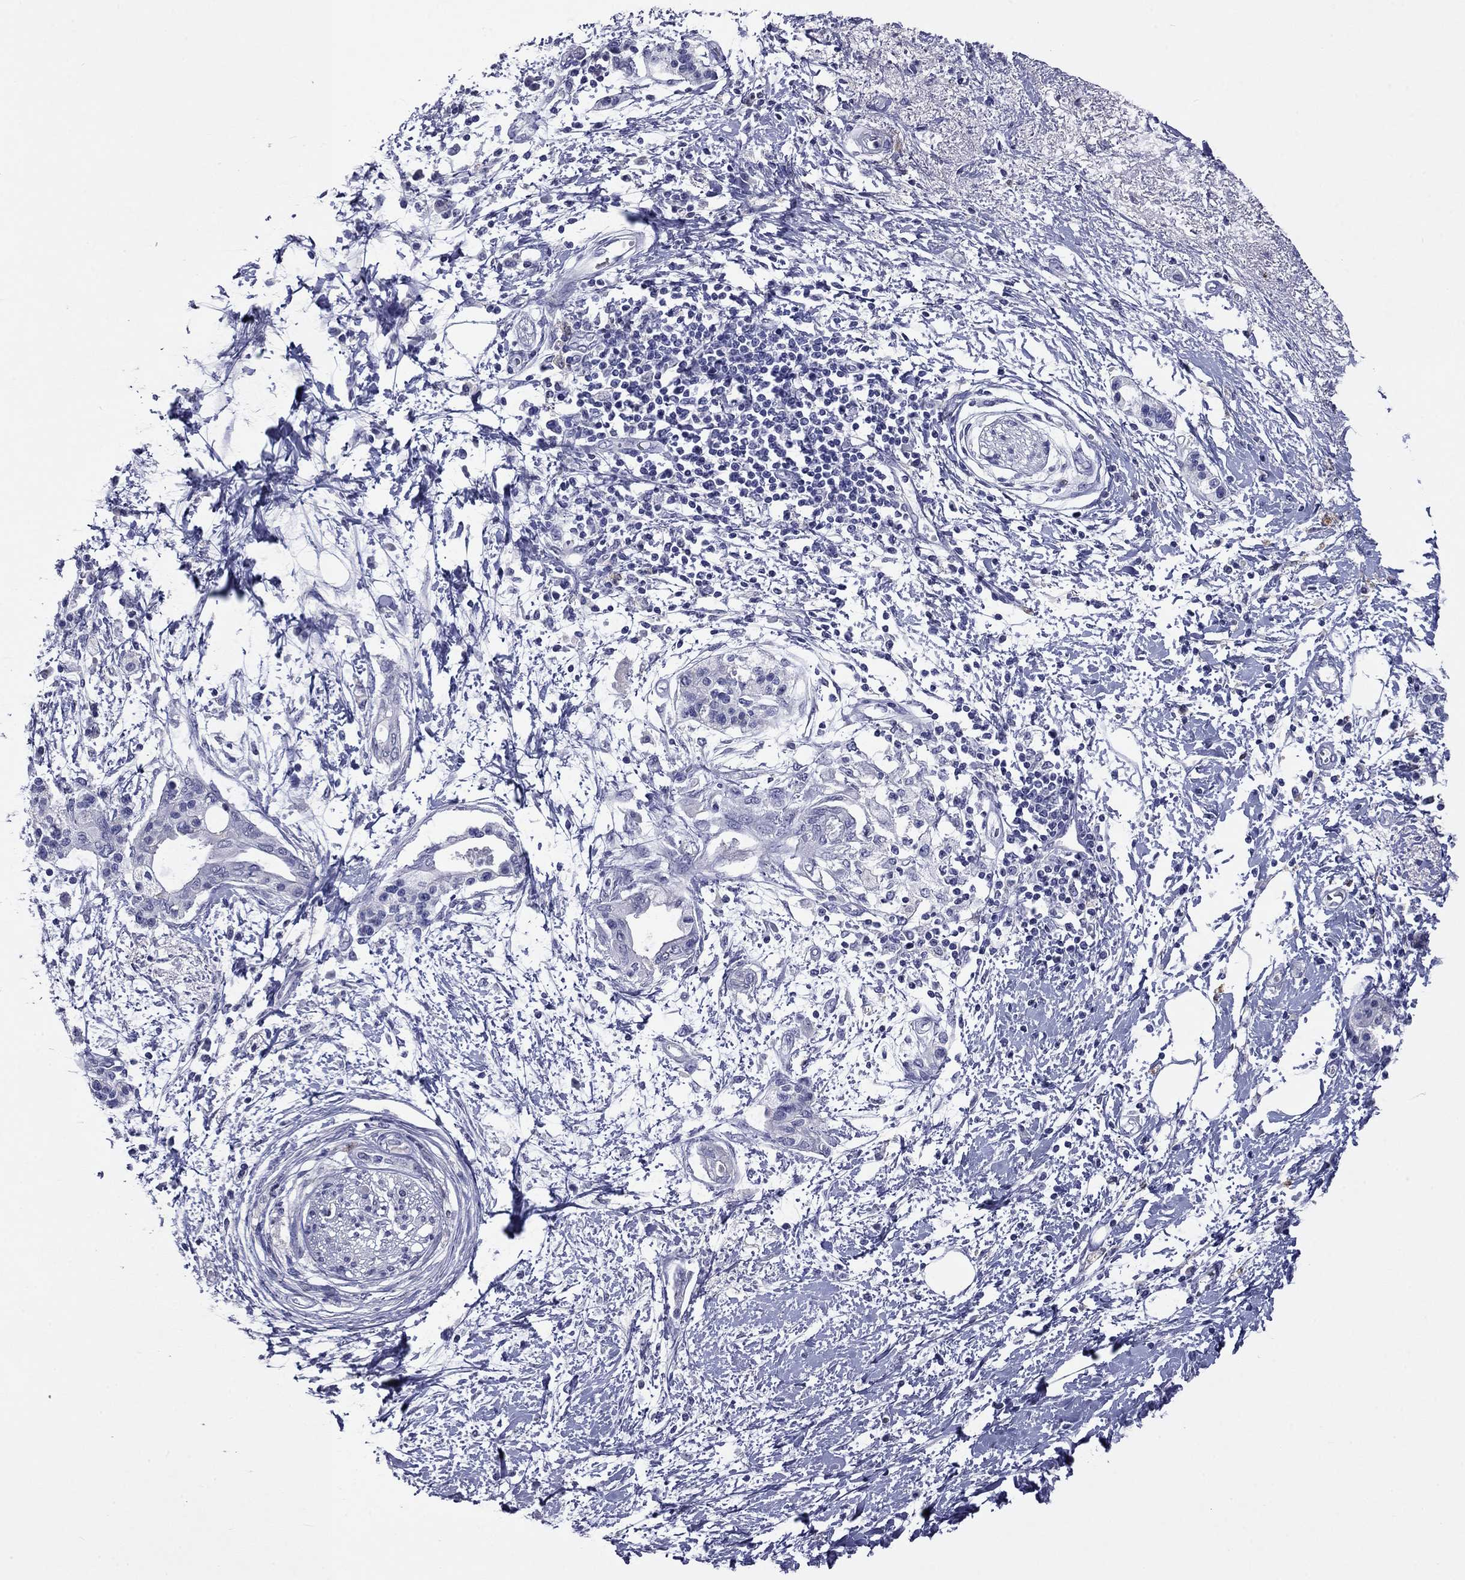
{"staining": {"intensity": "negative", "quantity": "none", "location": "none"}, "tissue": "pancreatic cancer", "cell_type": "Tumor cells", "image_type": "cancer", "snomed": [{"axis": "morphology", "description": "Normal tissue, NOS"}, {"axis": "morphology", "description": "Adenocarcinoma, NOS"}, {"axis": "topography", "description": "Pancreas"}, {"axis": "topography", "description": "Duodenum"}], "caption": "Pancreatic adenocarcinoma was stained to show a protein in brown. There is no significant positivity in tumor cells.", "gene": "CFAP119", "patient": {"sex": "female", "age": 60}}